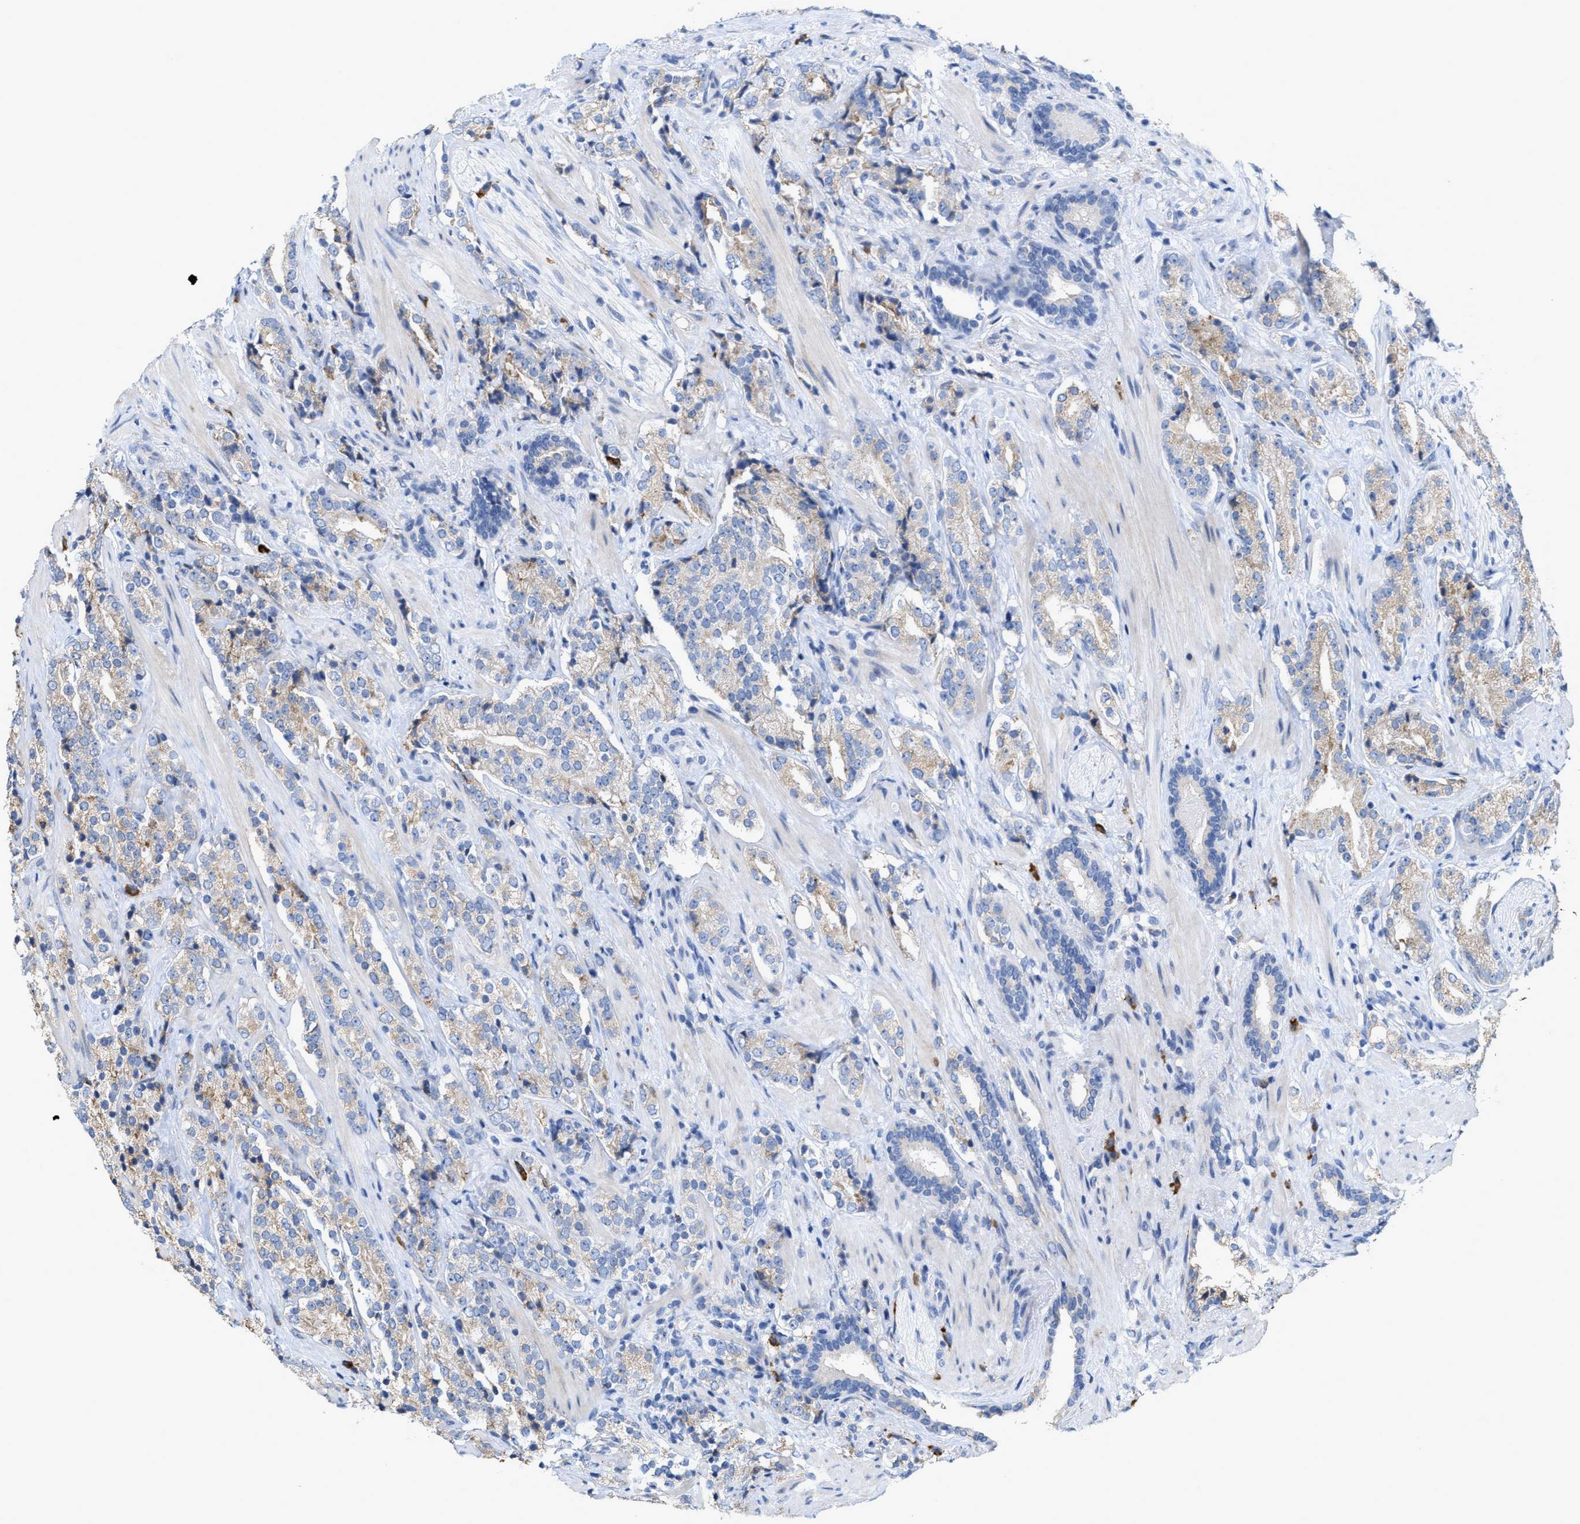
{"staining": {"intensity": "weak", "quantity": "<25%", "location": "cytoplasmic/membranous"}, "tissue": "prostate cancer", "cell_type": "Tumor cells", "image_type": "cancer", "snomed": [{"axis": "morphology", "description": "Adenocarcinoma, High grade"}, {"axis": "topography", "description": "Prostate"}], "caption": "An IHC photomicrograph of prostate cancer is shown. There is no staining in tumor cells of prostate cancer. (Immunohistochemistry, brightfield microscopy, high magnification).", "gene": "RYR2", "patient": {"sex": "male", "age": 71}}